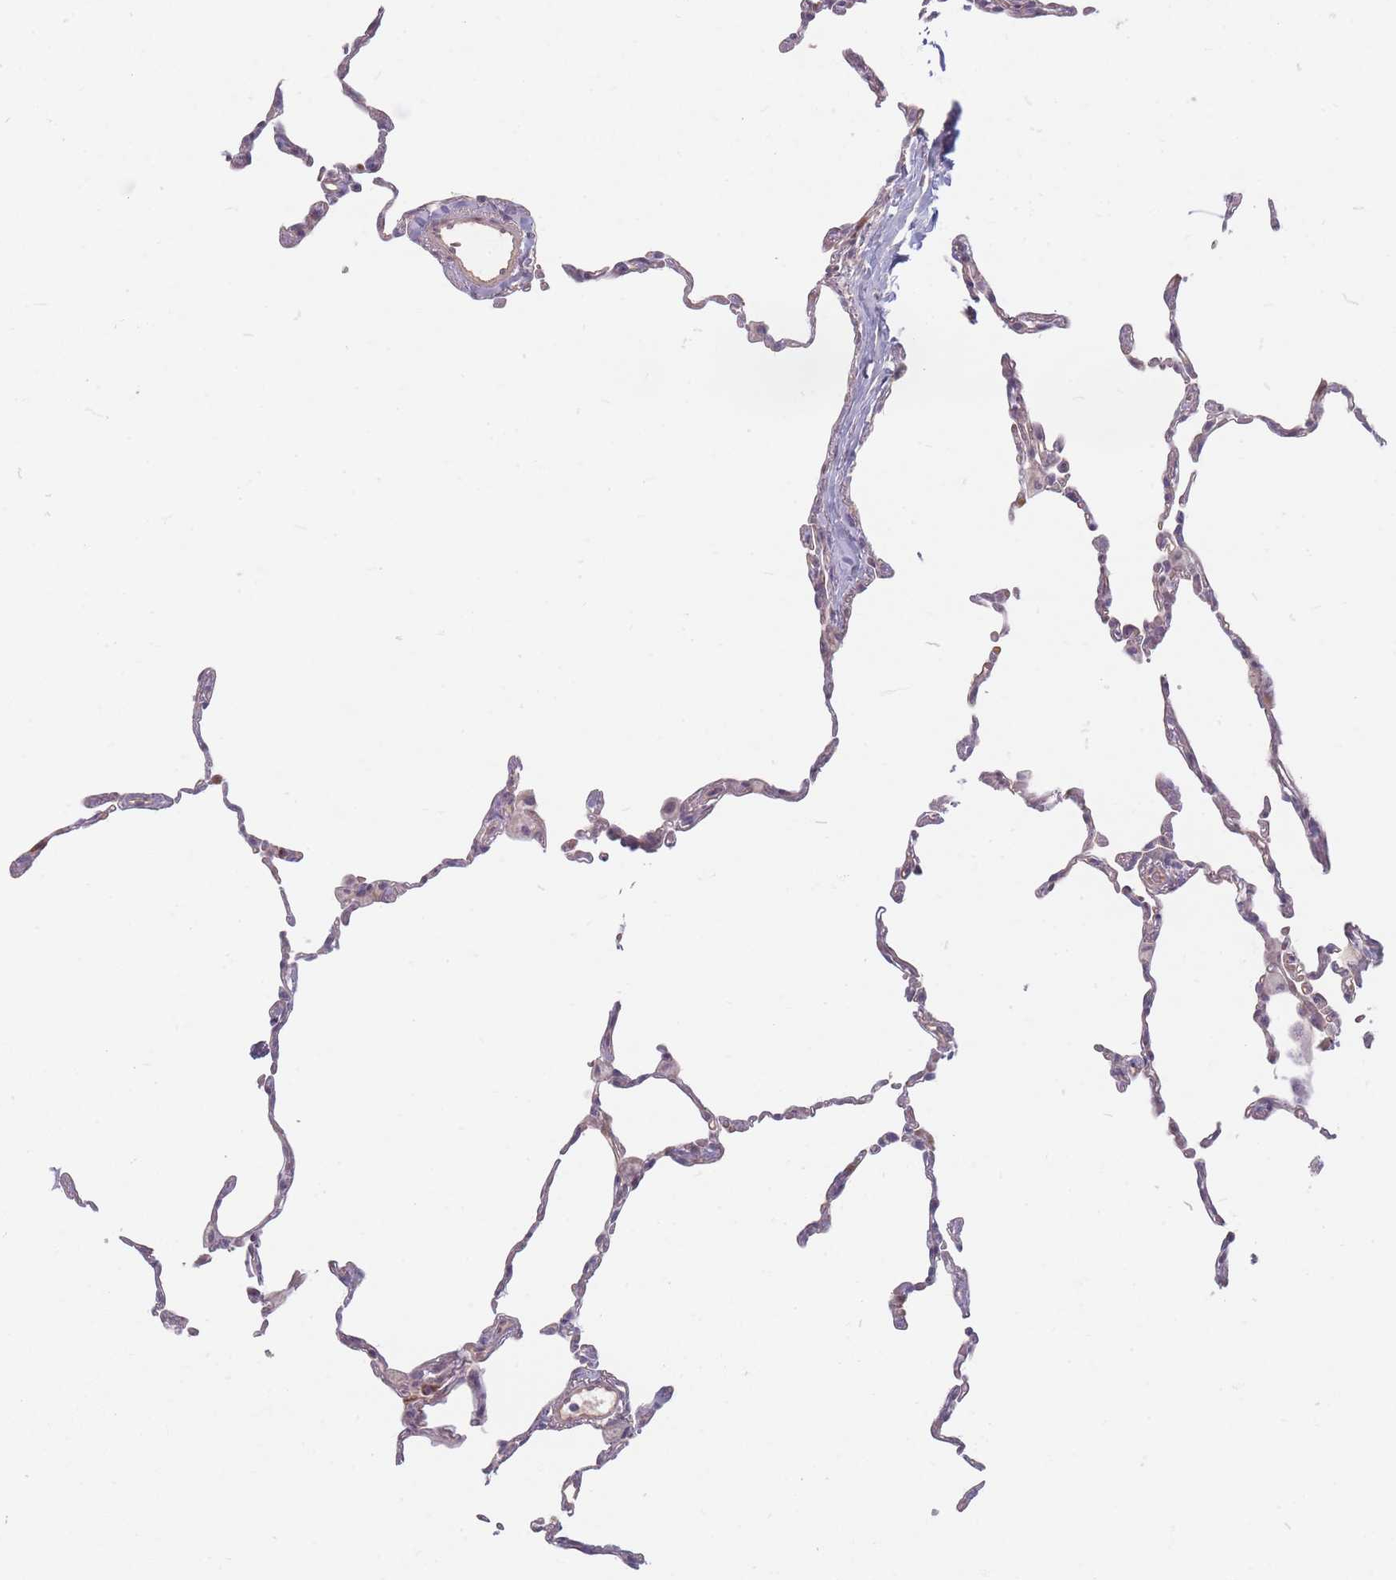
{"staining": {"intensity": "weak", "quantity": "<25%", "location": "cytoplasmic/membranous"}, "tissue": "lung", "cell_type": "Alveolar cells", "image_type": "normal", "snomed": [{"axis": "morphology", "description": "Normal tissue, NOS"}, {"axis": "topography", "description": "Lung"}], "caption": "An immunohistochemistry micrograph of unremarkable lung is shown. There is no staining in alveolar cells of lung.", "gene": "CHCHD7", "patient": {"sex": "female", "age": 57}}